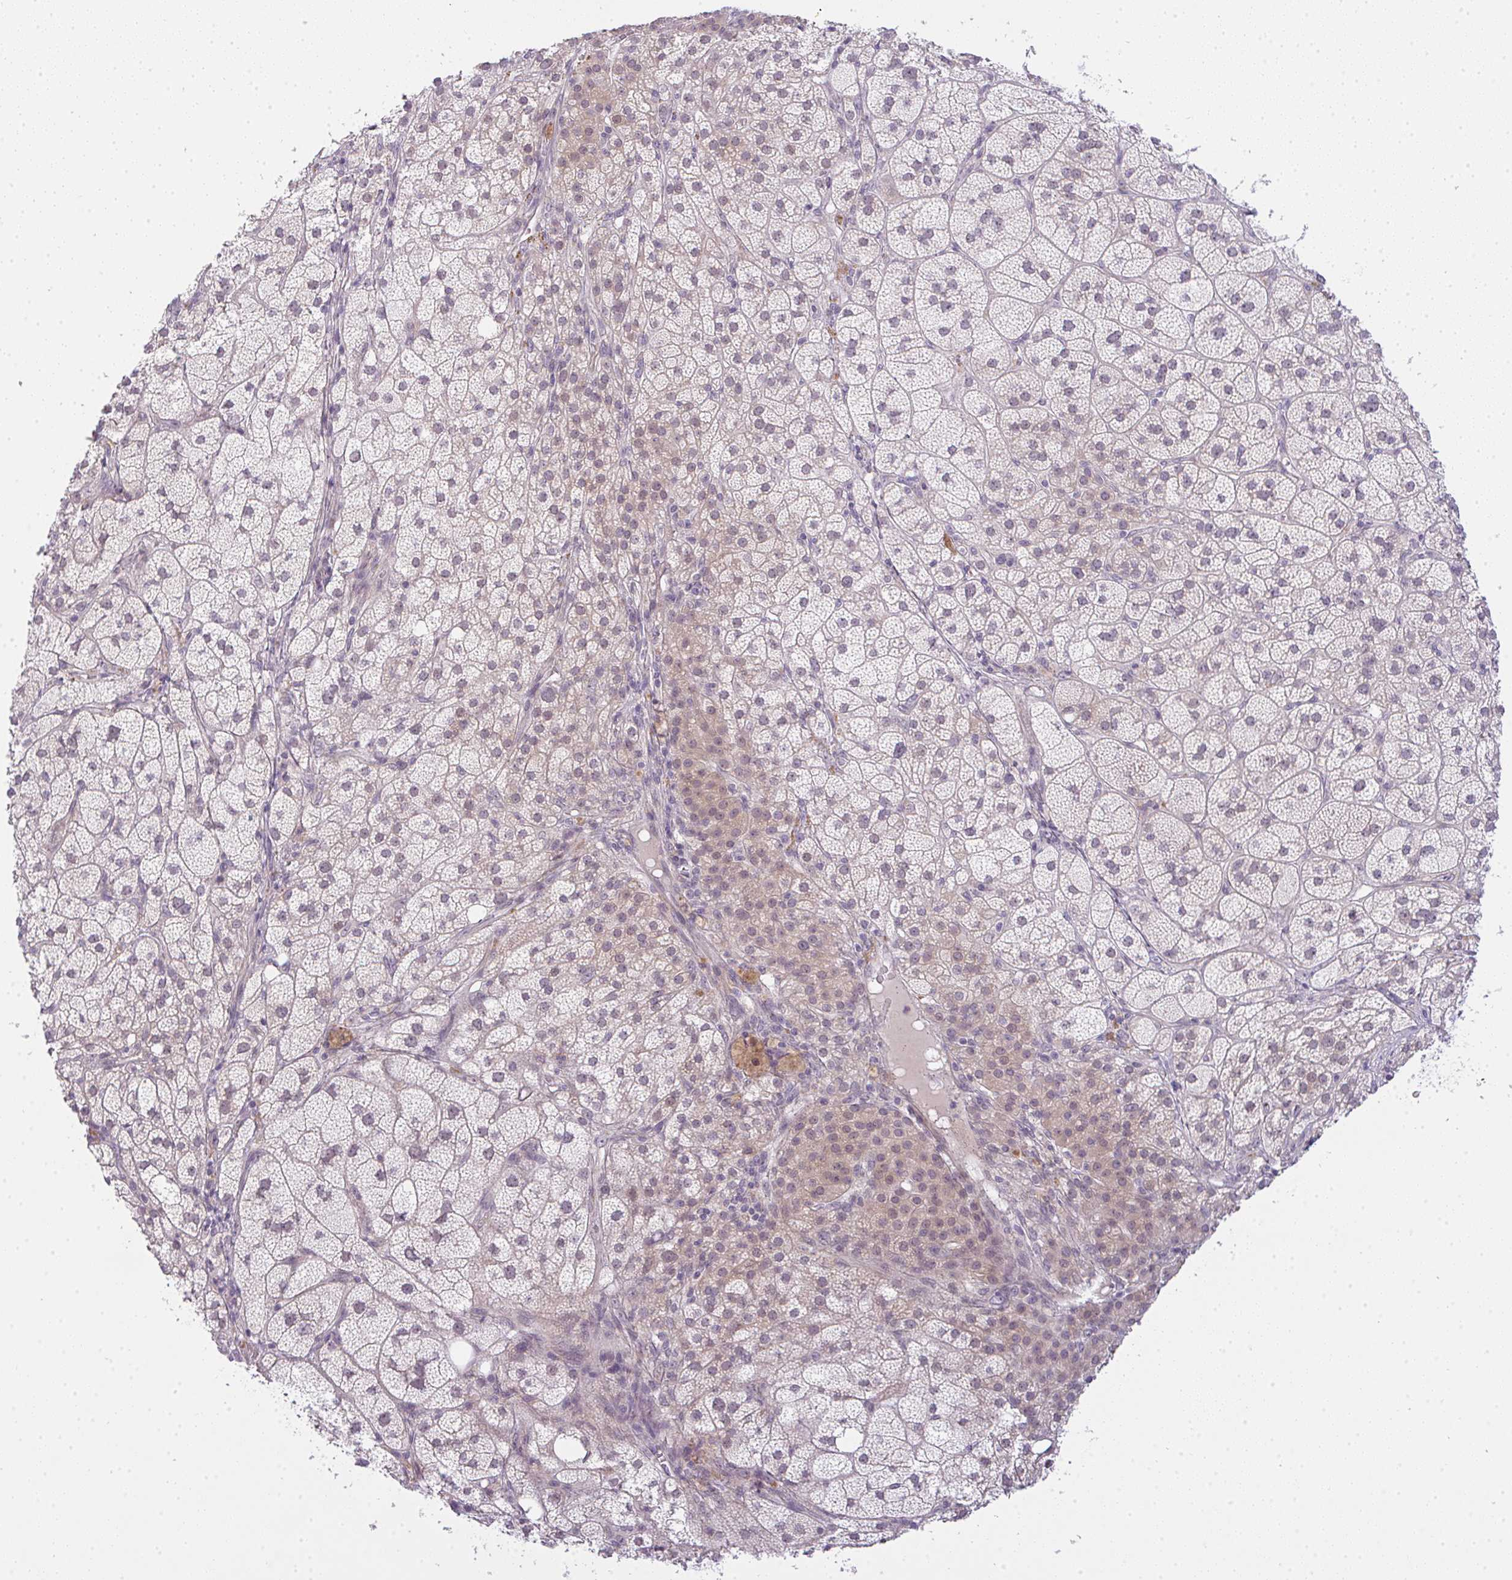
{"staining": {"intensity": "weak", "quantity": "25%-75%", "location": "cytoplasmic/membranous,nuclear"}, "tissue": "adrenal gland", "cell_type": "Glandular cells", "image_type": "normal", "snomed": [{"axis": "morphology", "description": "Normal tissue, NOS"}, {"axis": "topography", "description": "Adrenal gland"}], "caption": "Protein staining of benign adrenal gland displays weak cytoplasmic/membranous,nuclear positivity in about 25%-75% of glandular cells.", "gene": "CSE1L", "patient": {"sex": "female", "age": 60}}